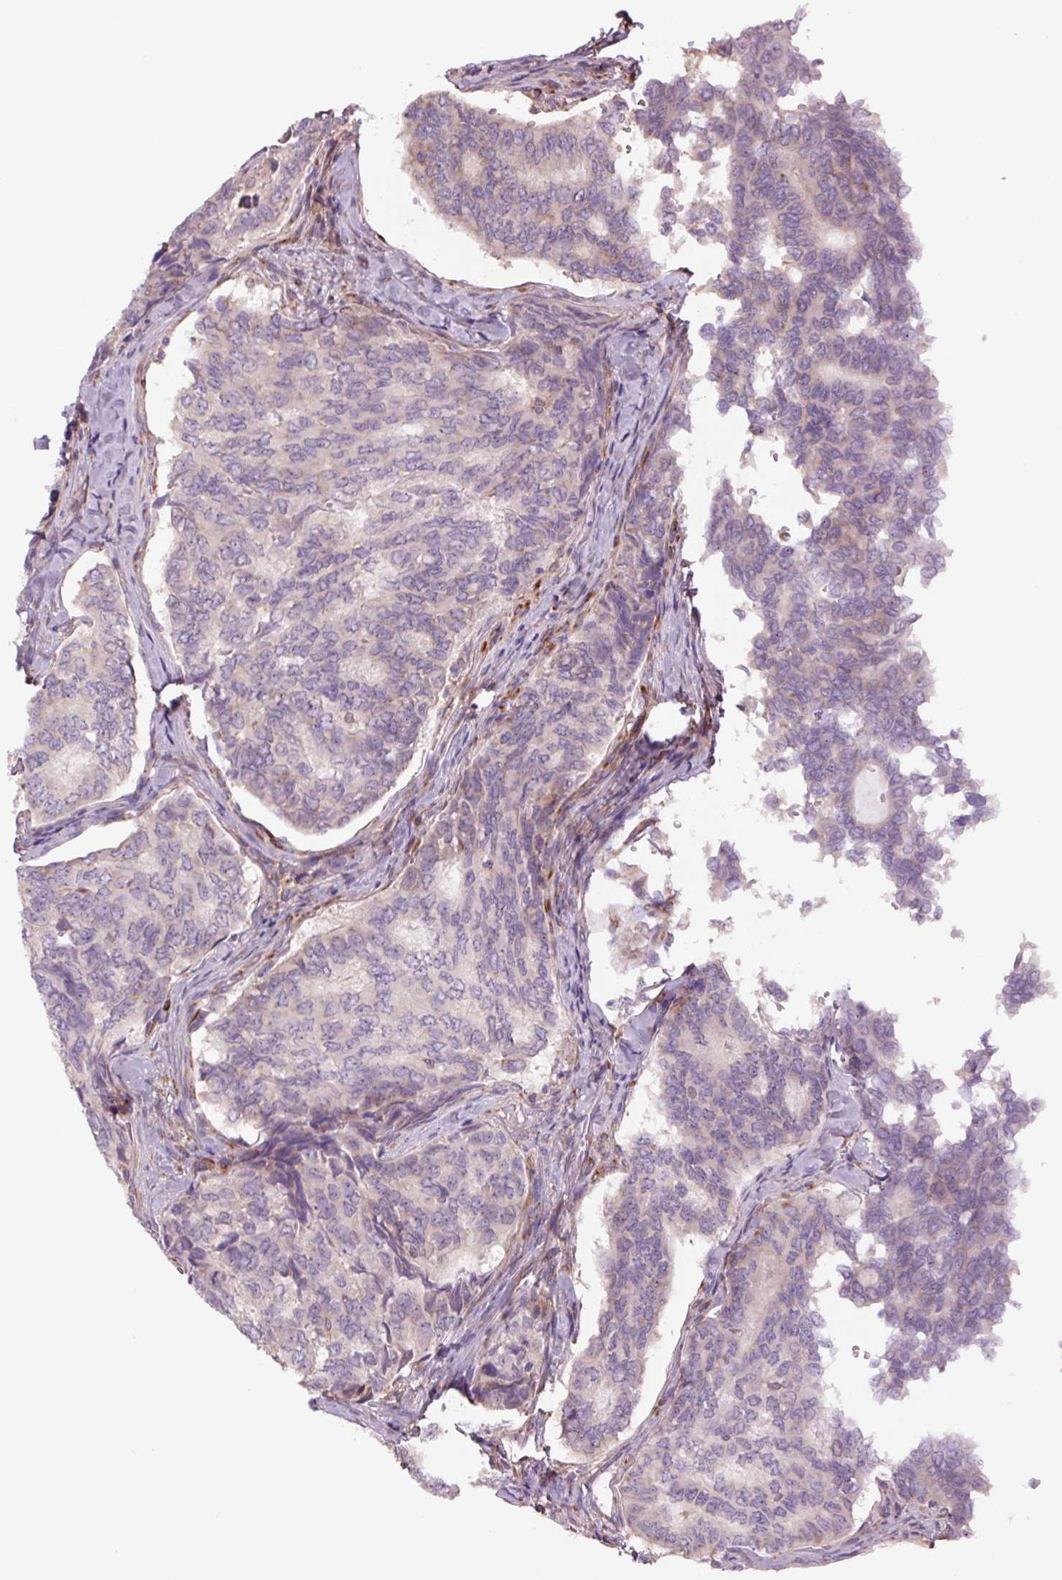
{"staining": {"intensity": "negative", "quantity": "none", "location": "none"}, "tissue": "thyroid cancer", "cell_type": "Tumor cells", "image_type": "cancer", "snomed": [{"axis": "morphology", "description": "Papillary adenocarcinoma, NOS"}, {"axis": "topography", "description": "Thyroid gland"}], "caption": "Immunohistochemistry (IHC) micrograph of neoplastic tissue: thyroid papillary adenocarcinoma stained with DAB (3,3'-diaminobenzidine) exhibits no significant protein staining in tumor cells.", "gene": "PLA2G4A", "patient": {"sex": "female", "age": 35}}